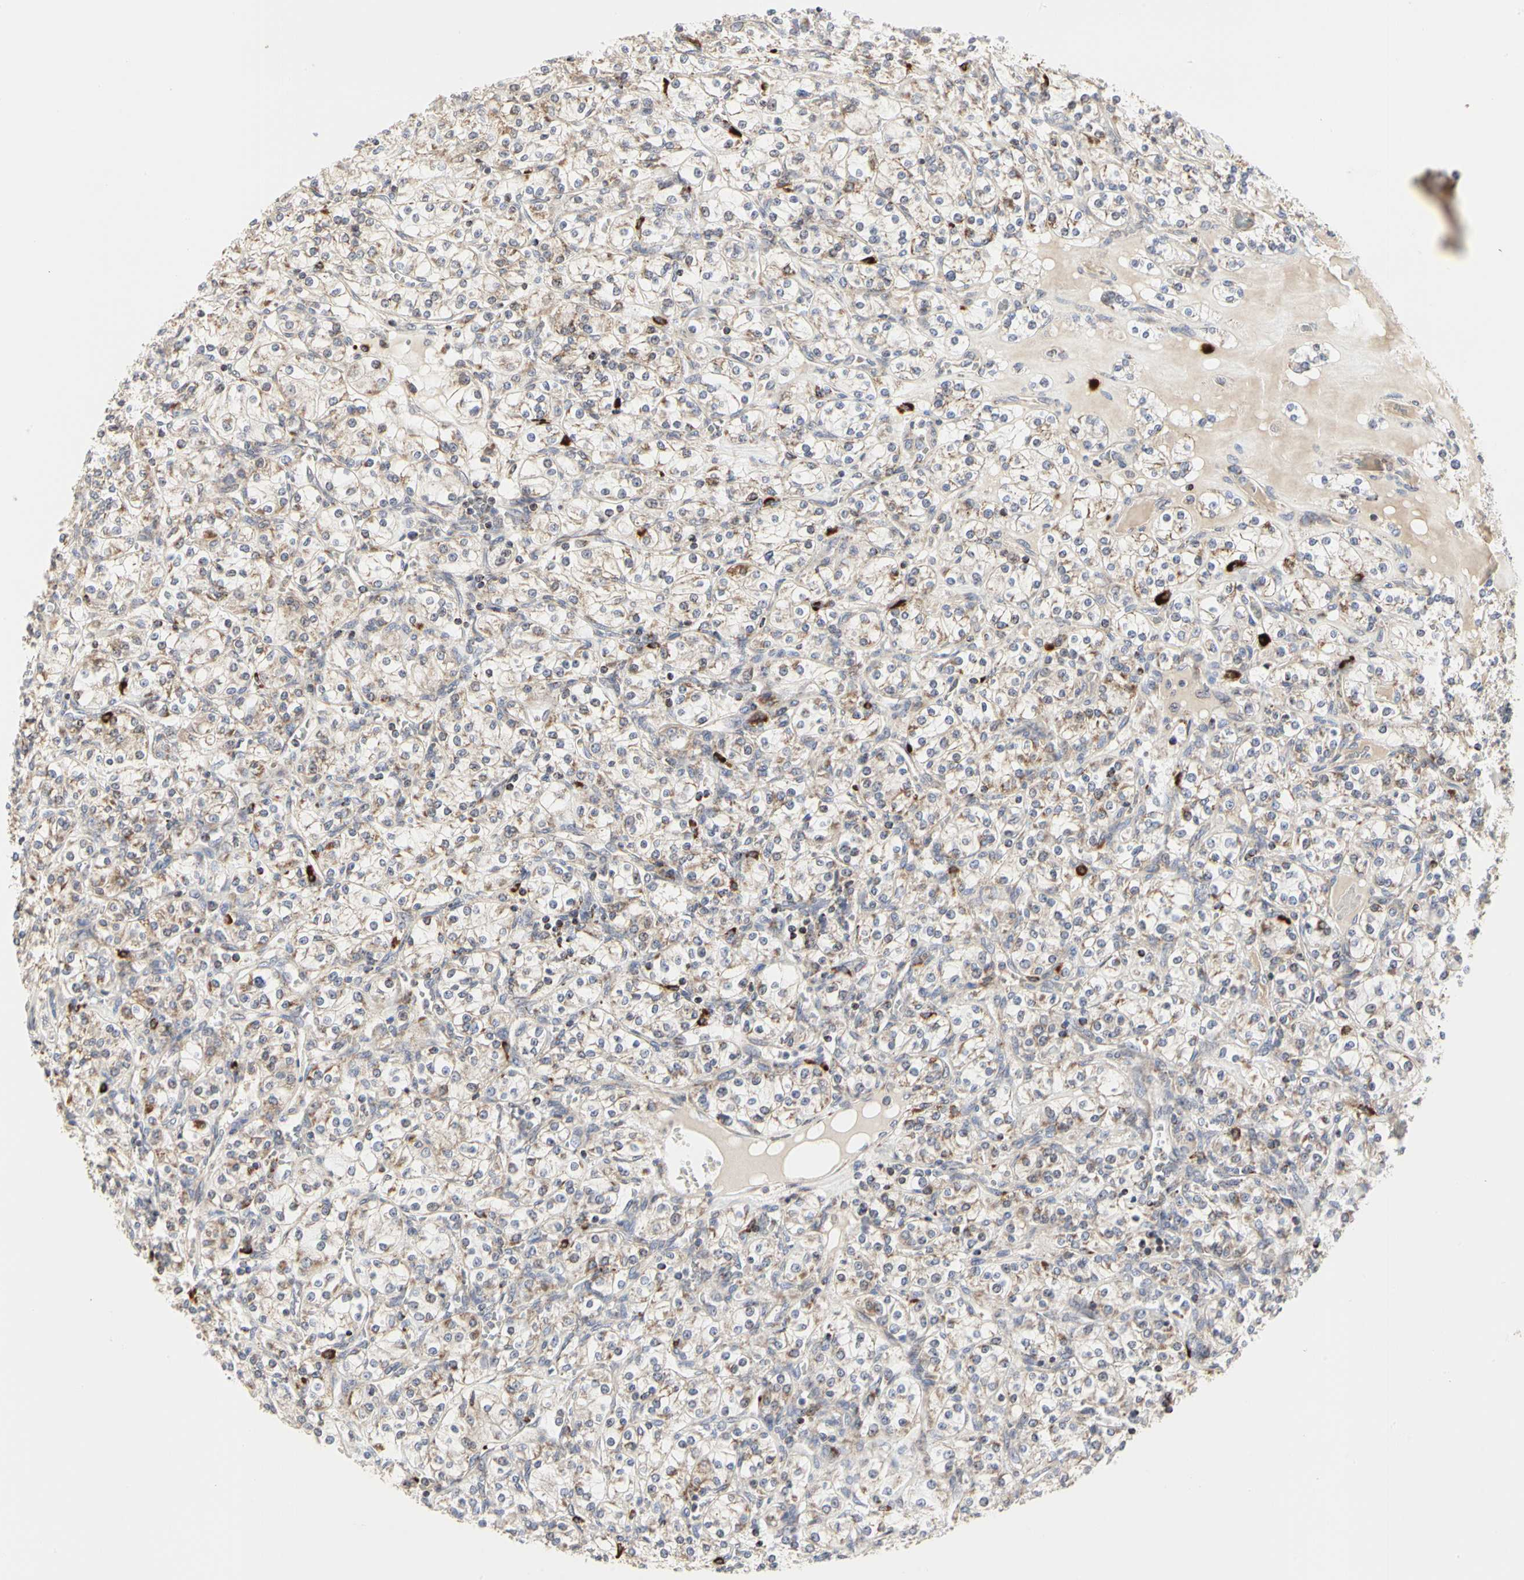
{"staining": {"intensity": "moderate", "quantity": "<25%", "location": "cytoplasmic/membranous"}, "tissue": "renal cancer", "cell_type": "Tumor cells", "image_type": "cancer", "snomed": [{"axis": "morphology", "description": "Adenocarcinoma, NOS"}, {"axis": "topography", "description": "Kidney"}], "caption": "DAB immunohistochemical staining of human adenocarcinoma (renal) exhibits moderate cytoplasmic/membranous protein positivity in approximately <25% of tumor cells. Ihc stains the protein of interest in brown and the nuclei are stained blue.", "gene": "TSKU", "patient": {"sex": "male", "age": 77}}